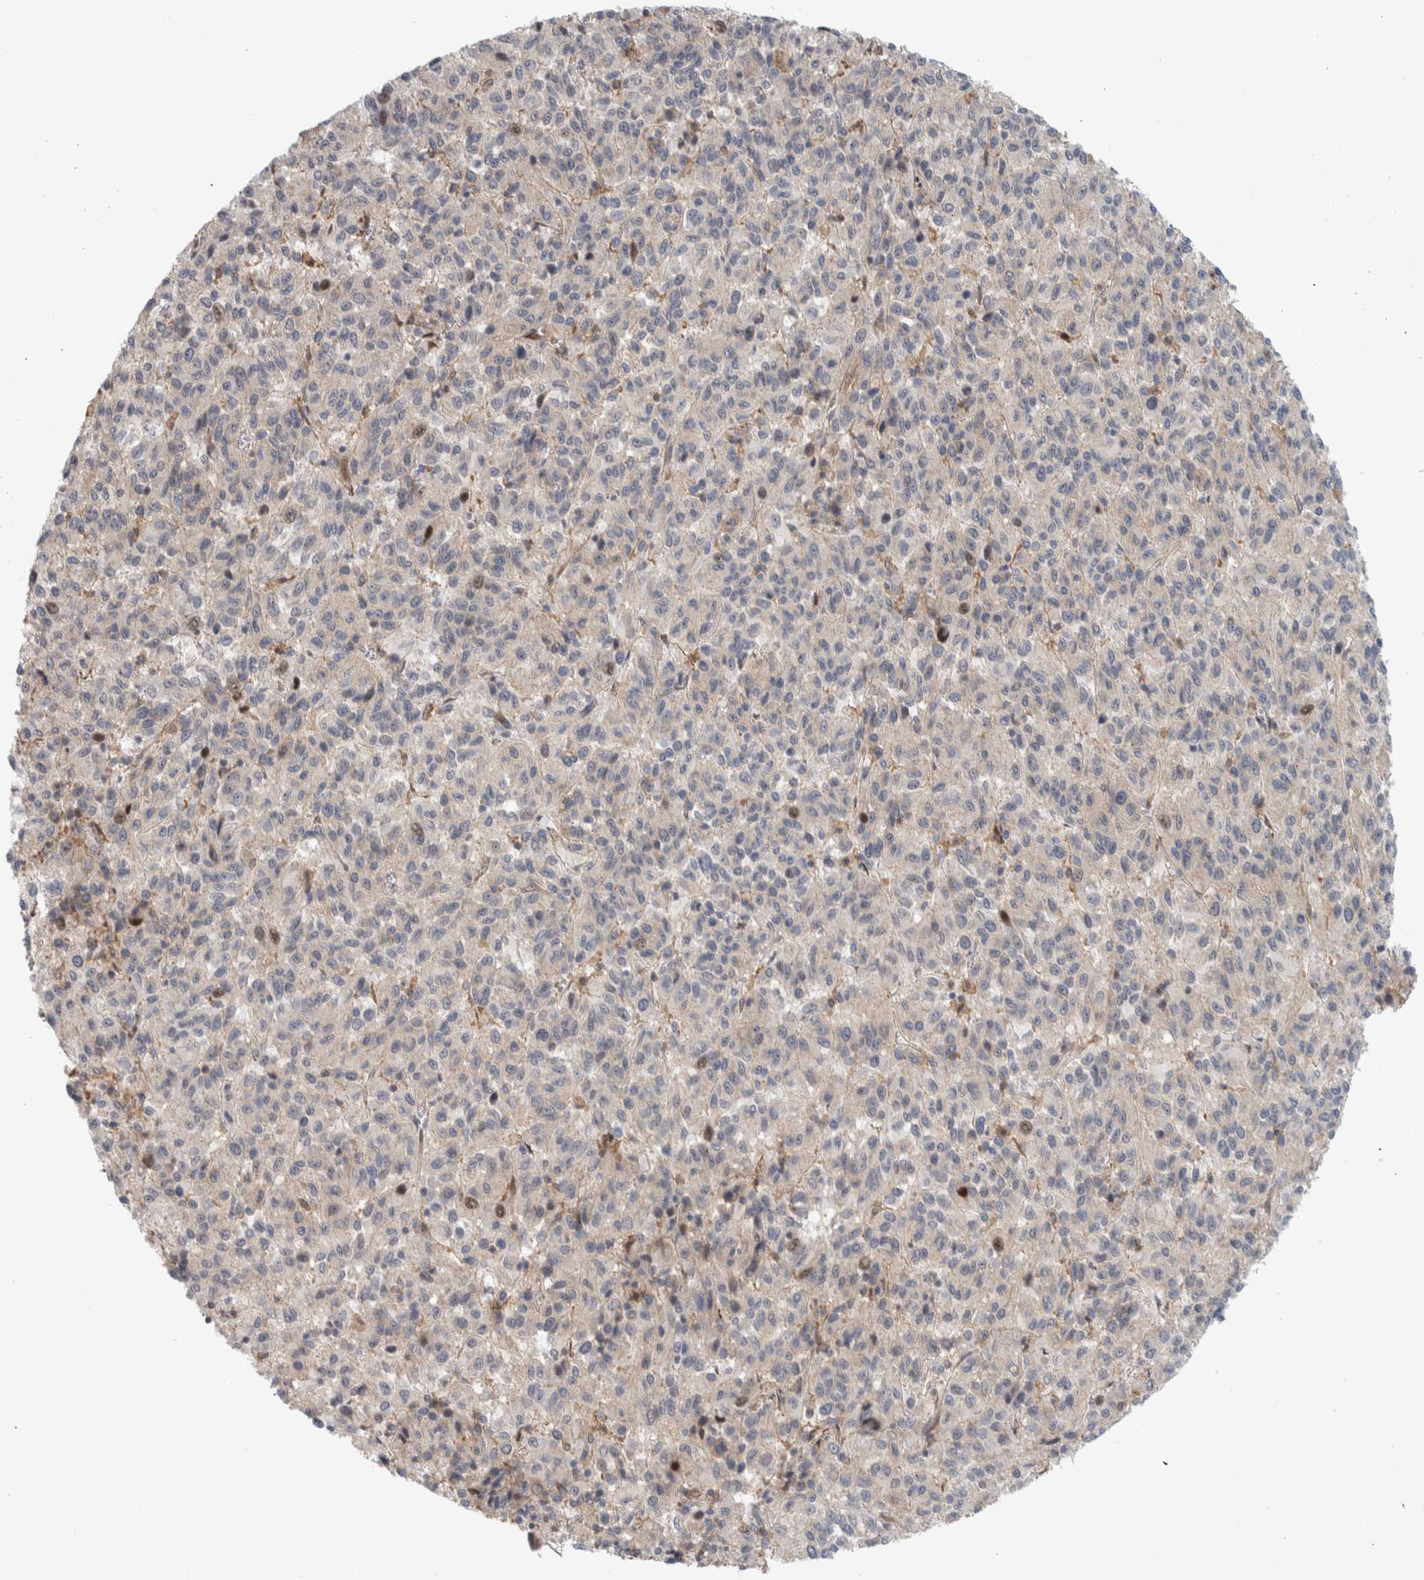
{"staining": {"intensity": "weak", "quantity": "<25%", "location": "cytoplasmic/membranous"}, "tissue": "melanoma", "cell_type": "Tumor cells", "image_type": "cancer", "snomed": [{"axis": "morphology", "description": "Malignant melanoma, Metastatic site"}, {"axis": "topography", "description": "Lung"}], "caption": "IHC histopathology image of melanoma stained for a protein (brown), which reveals no expression in tumor cells.", "gene": "MSL1", "patient": {"sex": "male", "age": 64}}